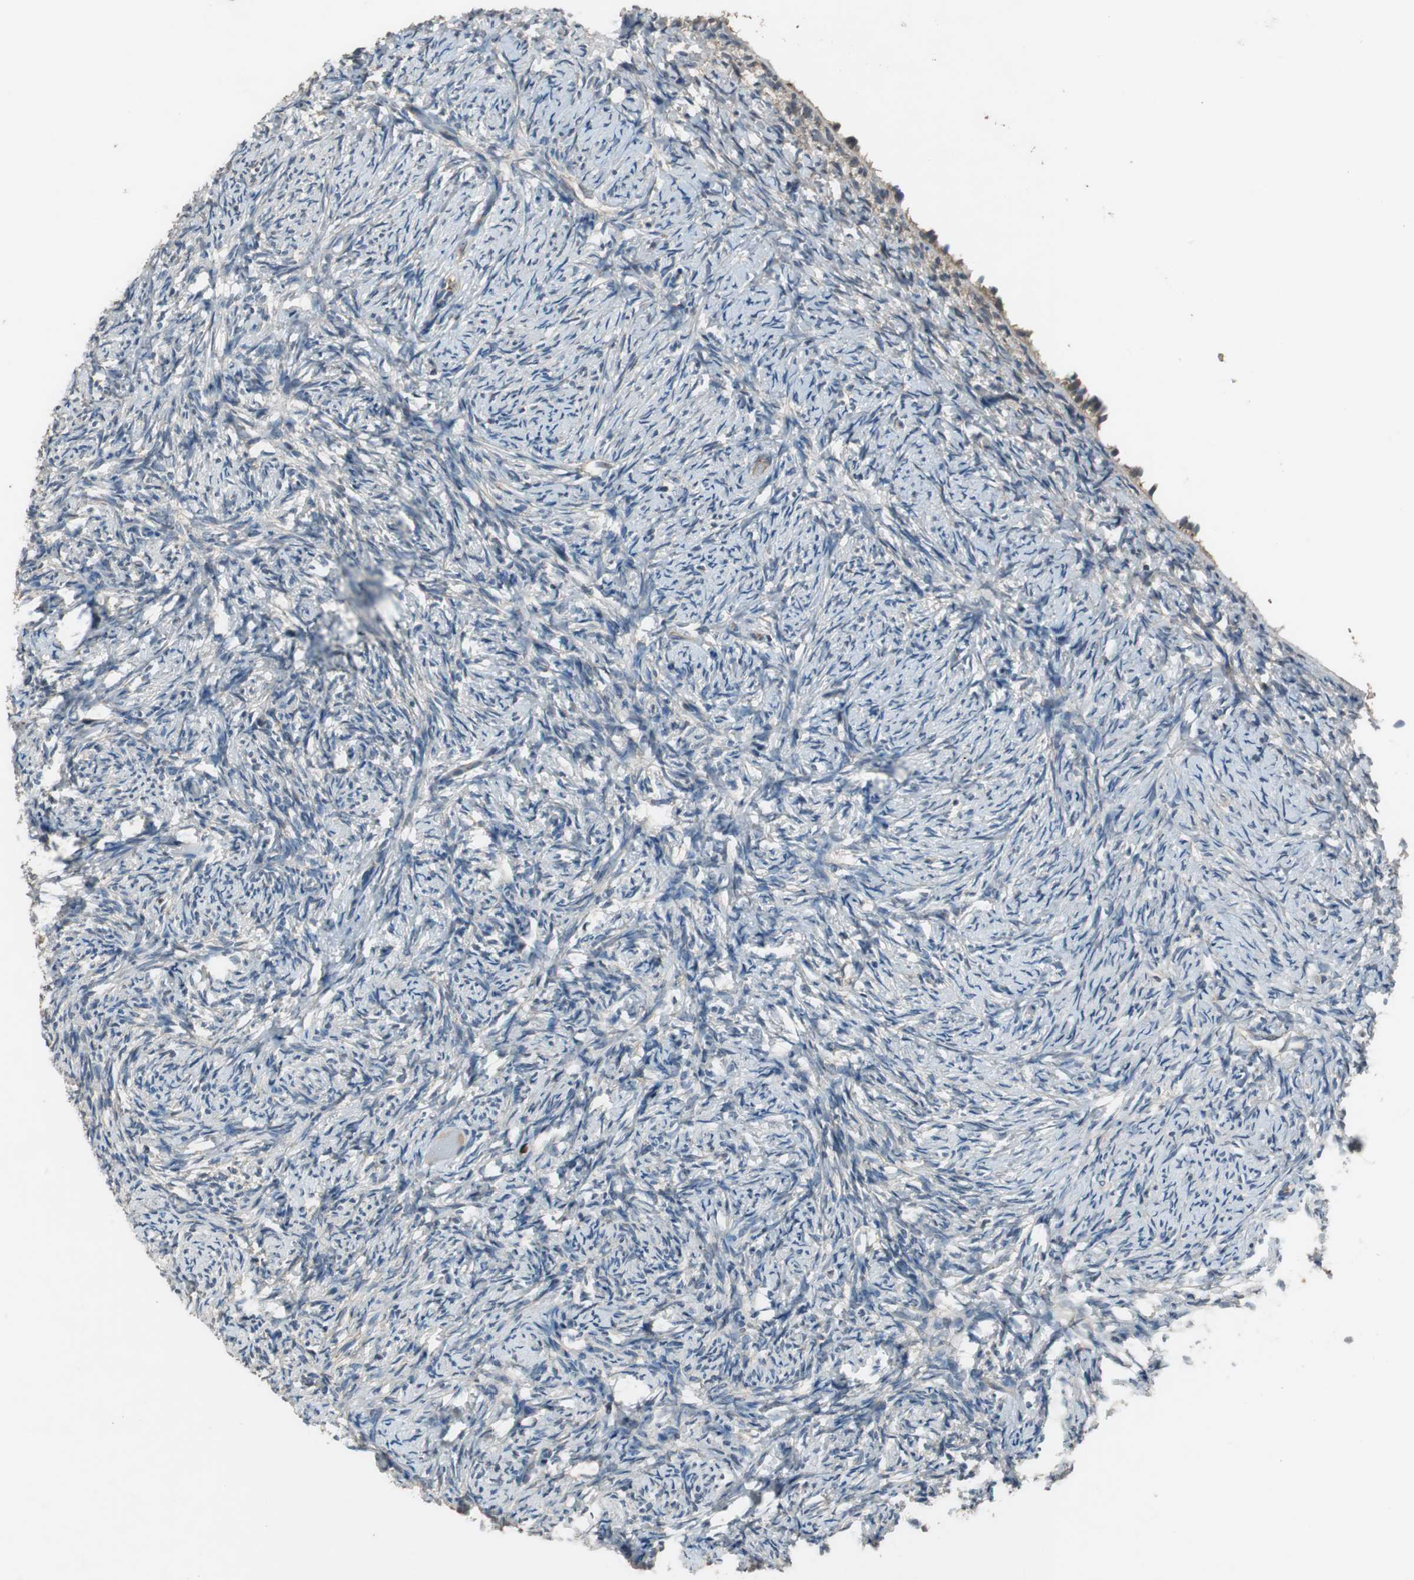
{"staining": {"intensity": "negative", "quantity": "none", "location": "none"}, "tissue": "ovary", "cell_type": "Follicle cells", "image_type": "normal", "snomed": [{"axis": "morphology", "description": "Normal tissue, NOS"}, {"axis": "topography", "description": "Ovary"}], "caption": "Protein analysis of benign ovary exhibits no significant positivity in follicle cells.", "gene": "PI4KB", "patient": {"sex": "female", "age": 60}}